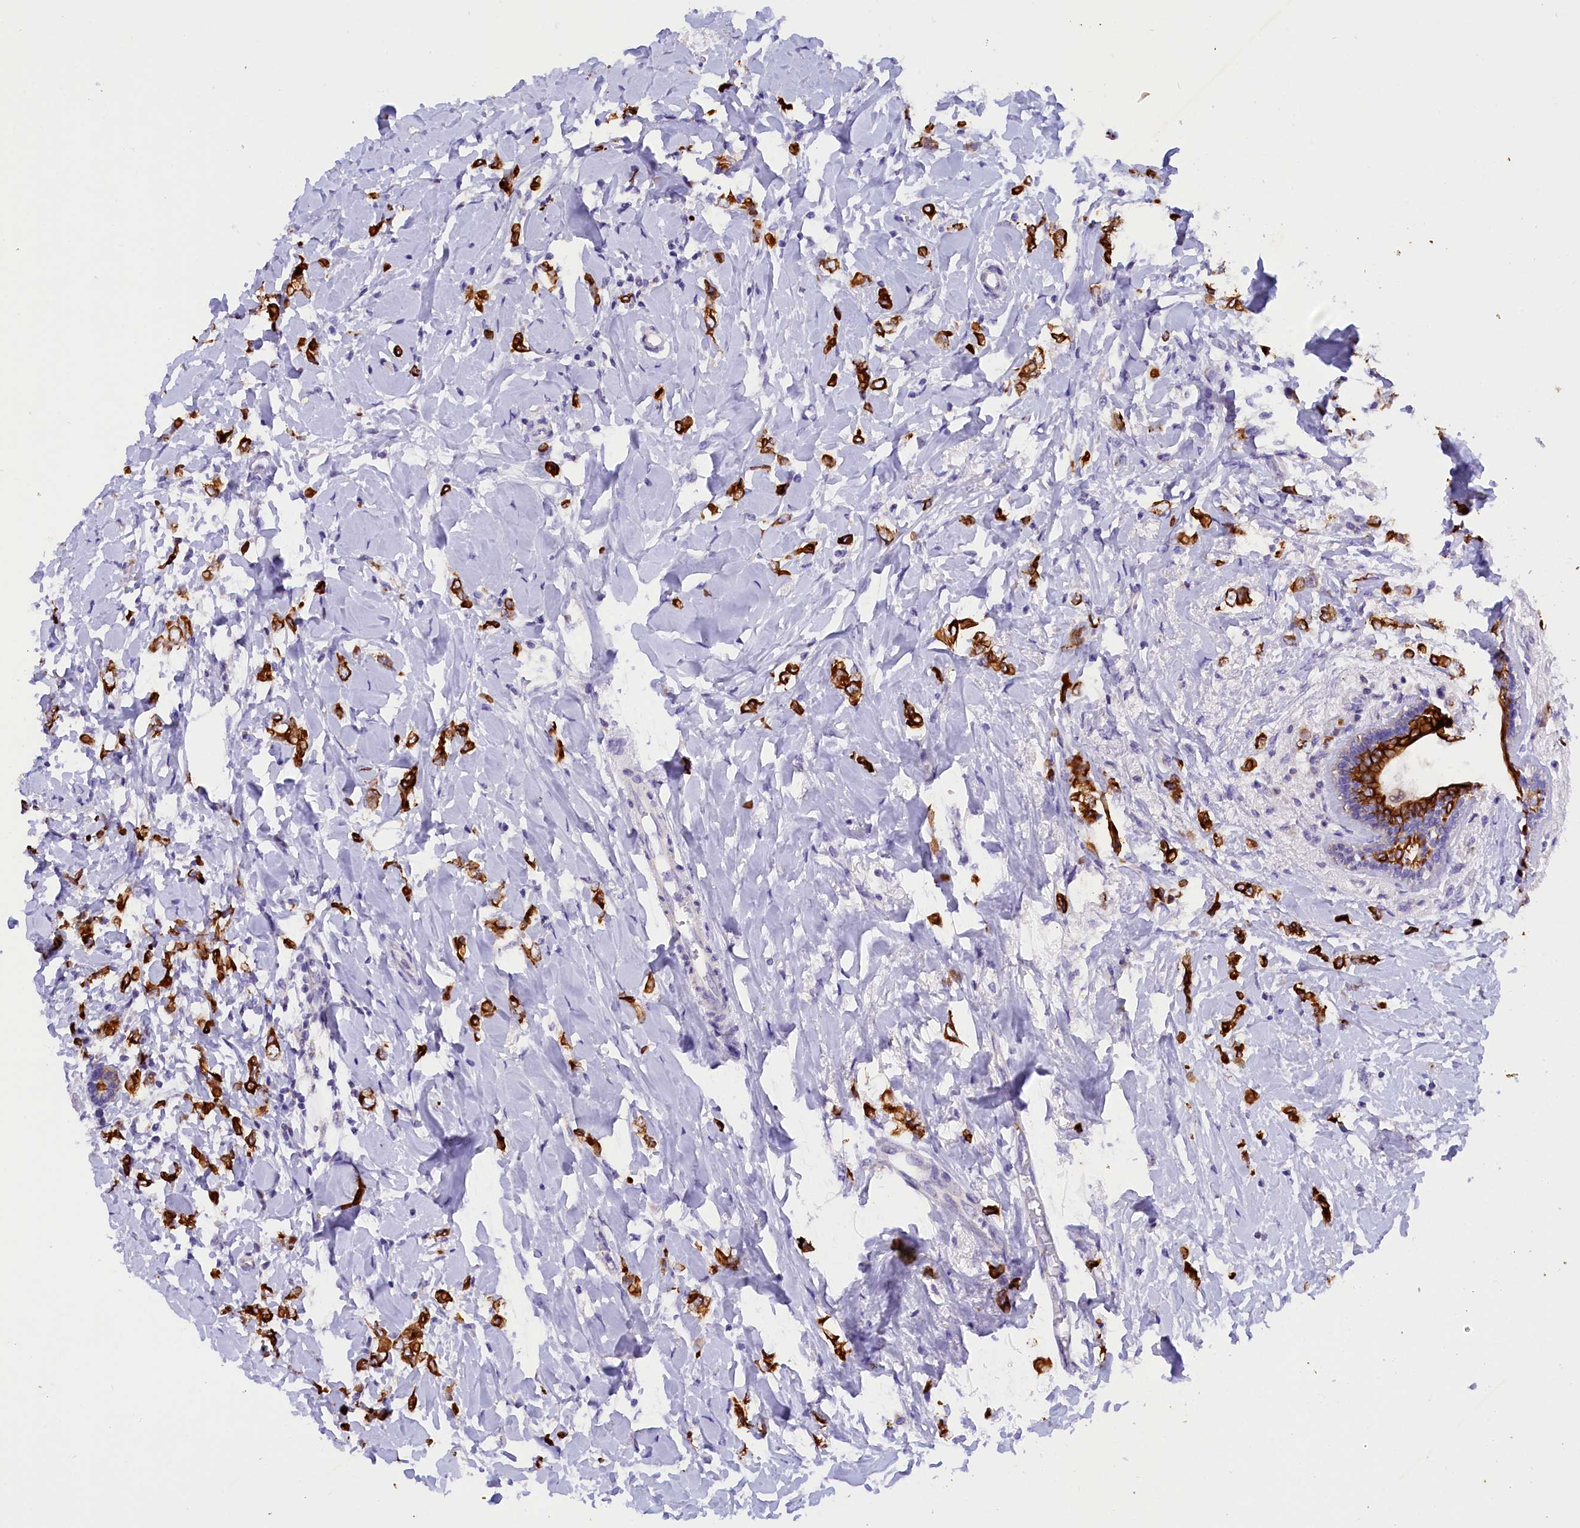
{"staining": {"intensity": "strong", "quantity": ">75%", "location": "cytoplasmic/membranous"}, "tissue": "breast cancer", "cell_type": "Tumor cells", "image_type": "cancer", "snomed": [{"axis": "morphology", "description": "Normal tissue, NOS"}, {"axis": "morphology", "description": "Lobular carcinoma"}, {"axis": "topography", "description": "Breast"}], "caption": "Human breast cancer (lobular carcinoma) stained with a protein marker shows strong staining in tumor cells.", "gene": "PKIA", "patient": {"sex": "female", "age": 47}}